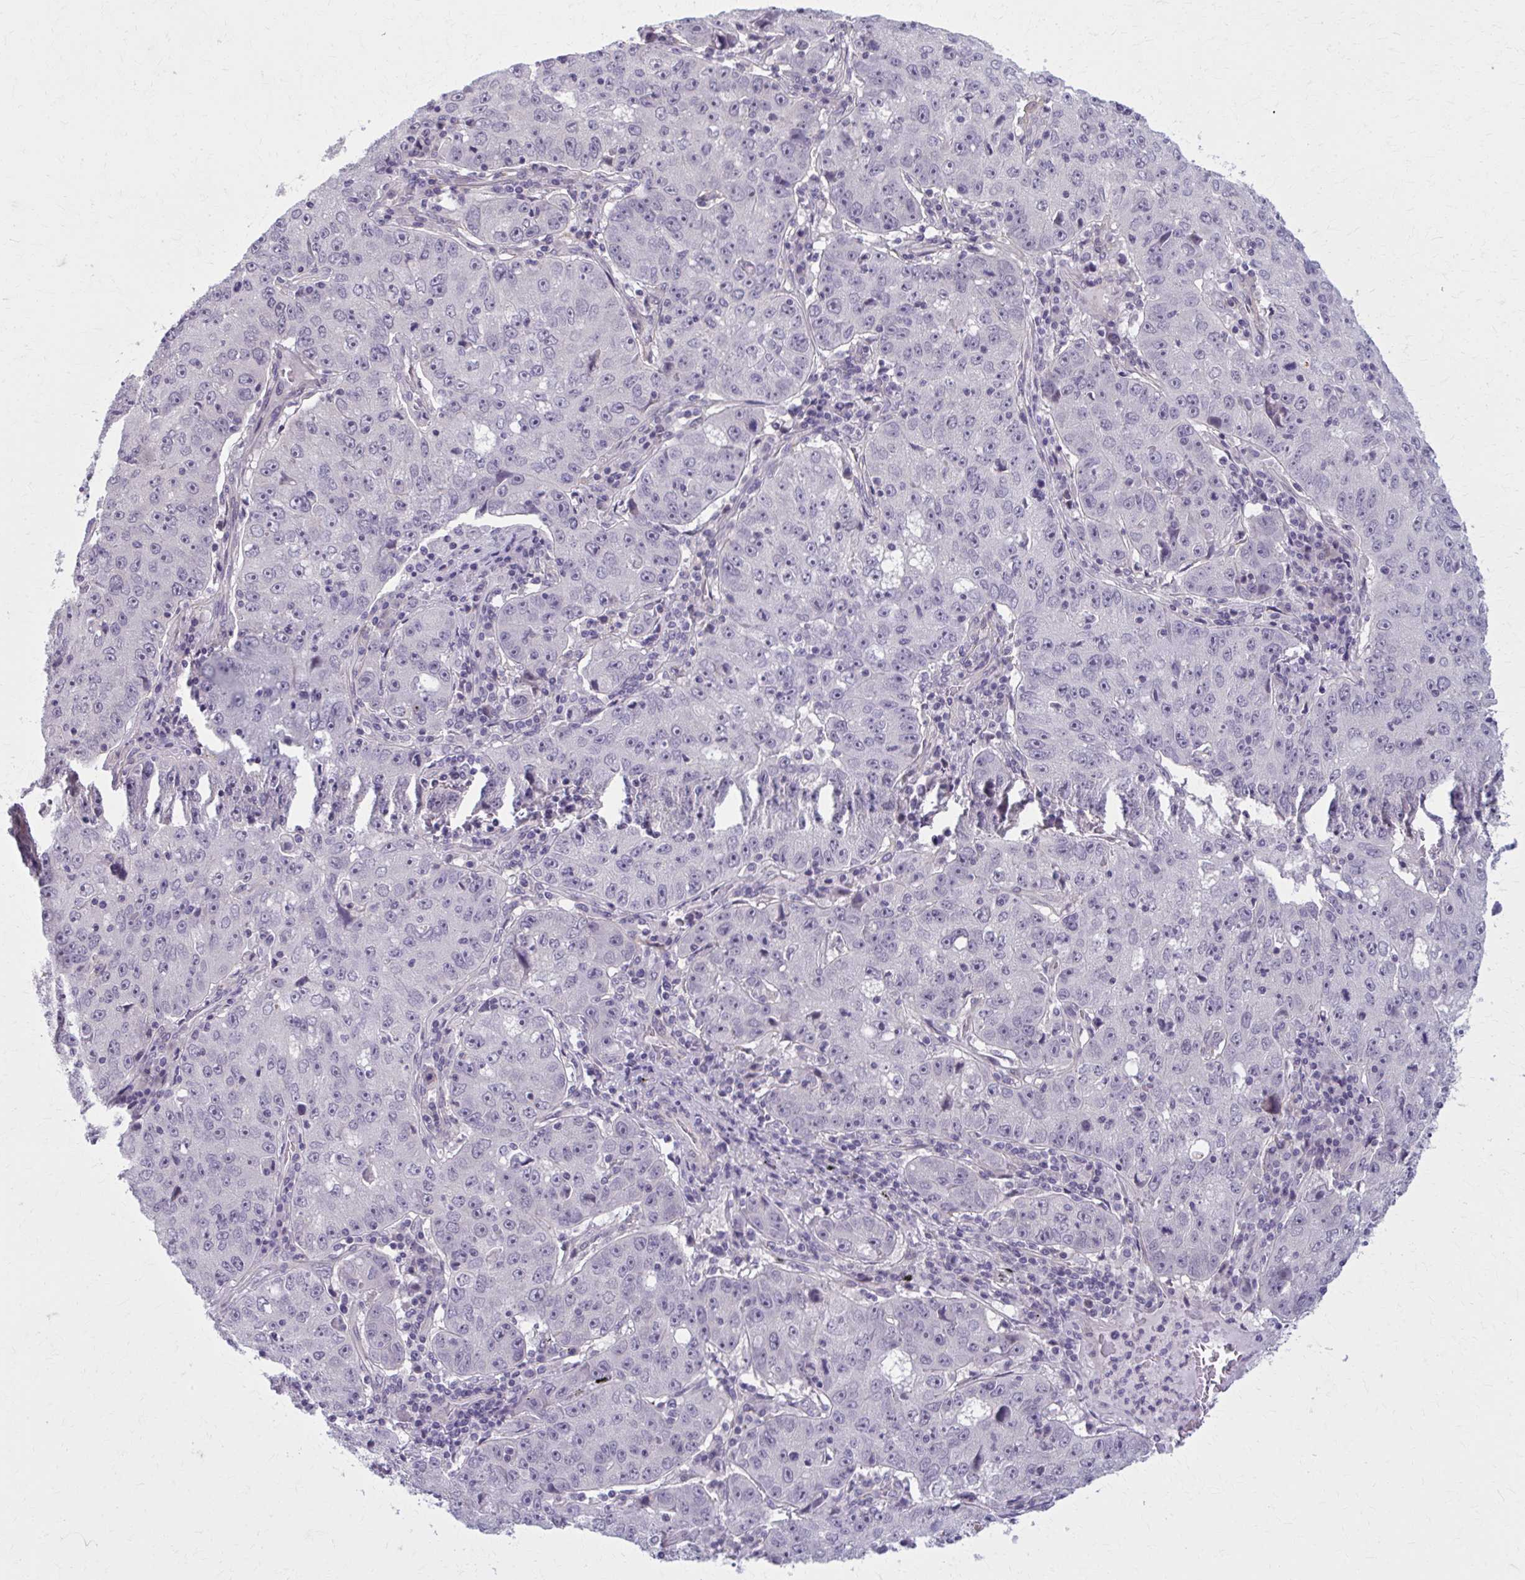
{"staining": {"intensity": "negative", "quantity": "none", "location": "none"}, "tissue": "lung cancer", "cell_type": "Tumor cells", "image_type": "cancer", "snomed": [{"axis": "morphology", "description": "Normal morphology"}, {"axis": "morphology", "description": "Adenocarcinoma, NOS"}, {"axis": "topography", "description": "Lymph node"}, {"axis": "topography", "description": "Lung"}], "caption": "Immunohistochemical staining of lung adenocarcinoma displays no significant staining in tumor cells. (Stains: DAB immunohistochemistry (IHC) with hematoxylin counter stain, Microscopy: brightfield microscopy at high magnification).", "gene": "NUMBL", "patient": {"sex": "female", "age": 57}}